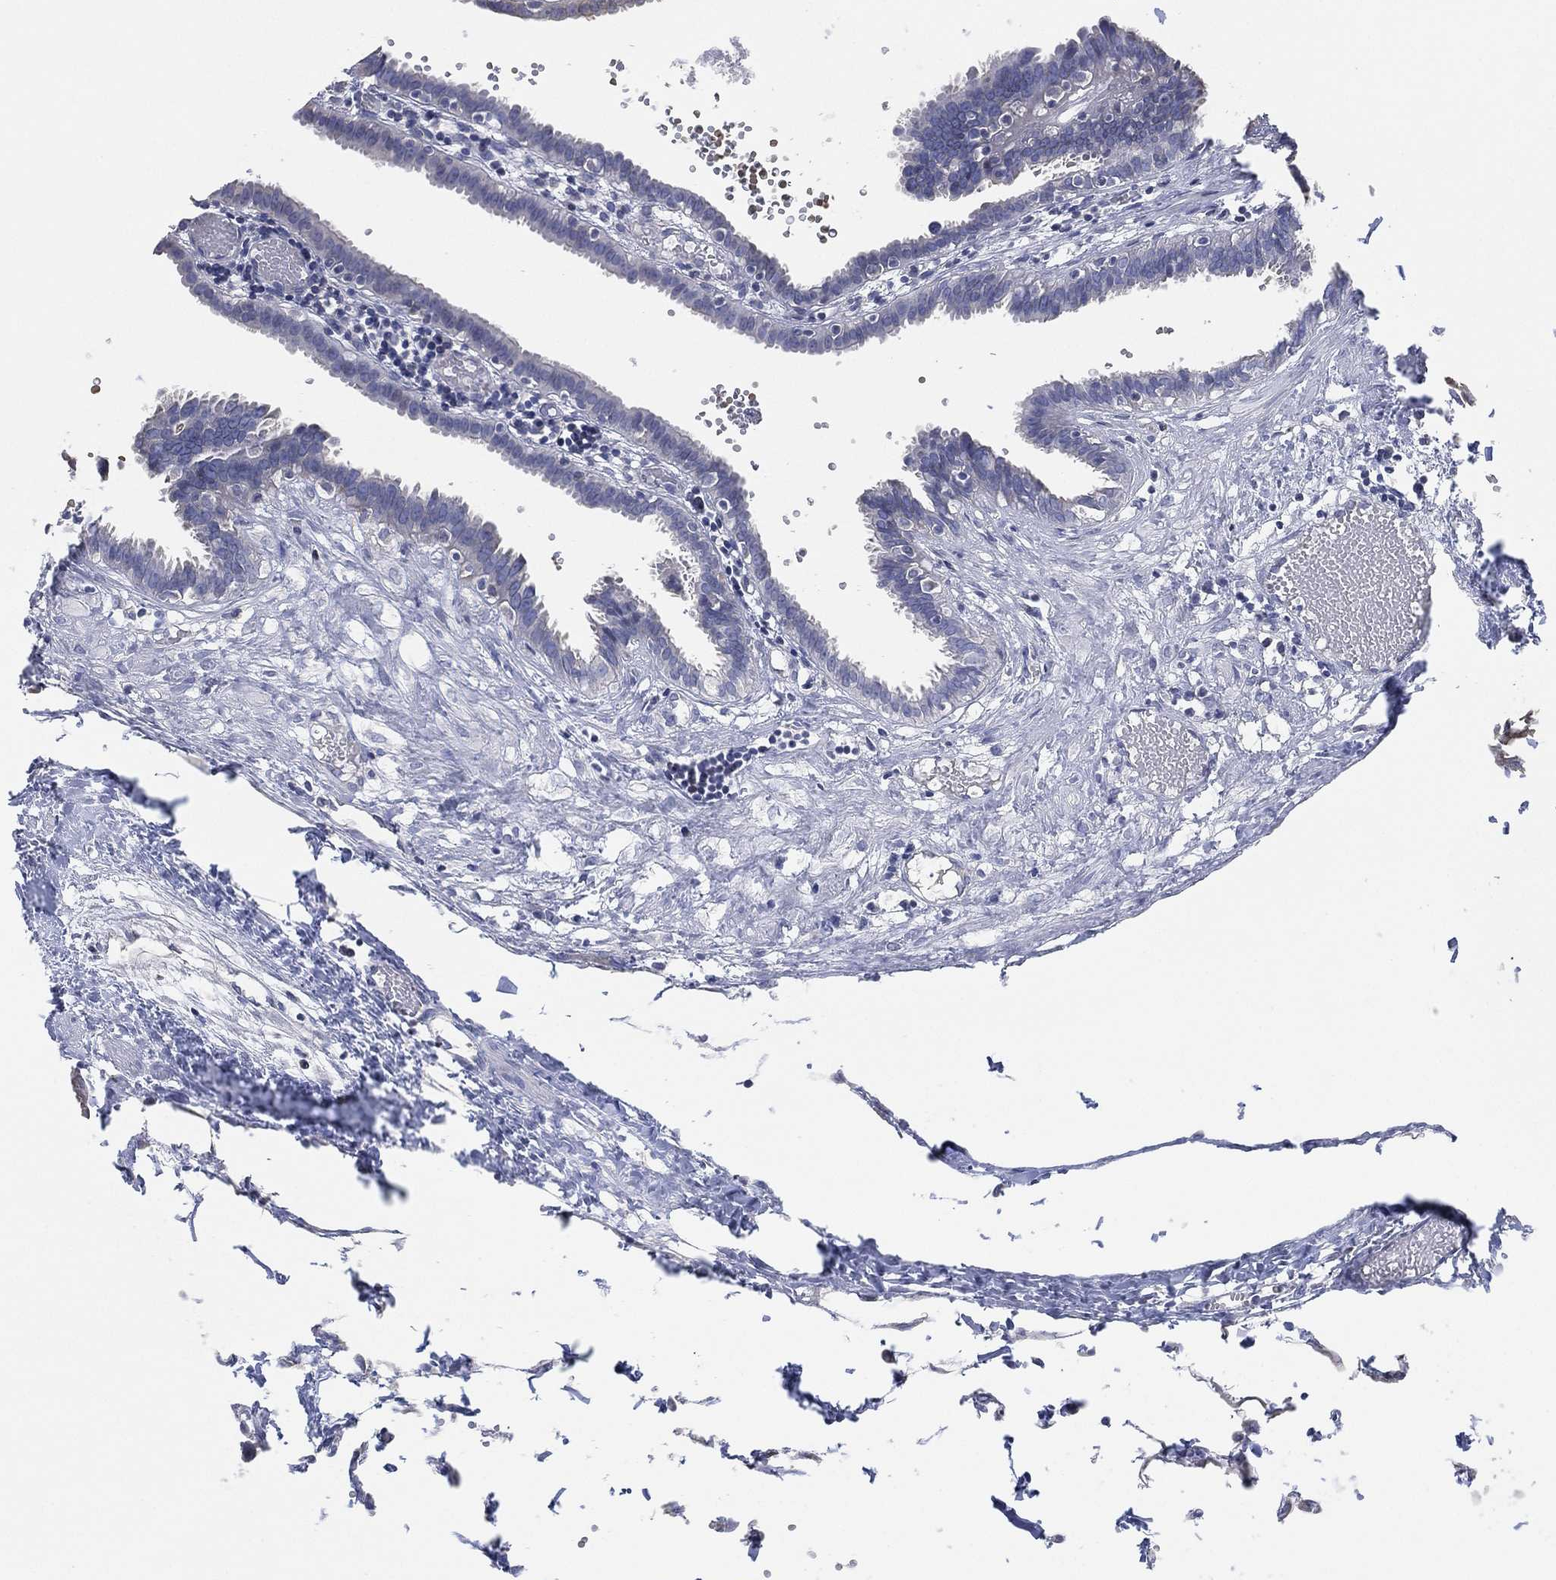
{"staining": {"intensity": "negative", "quantity": "none", "location": "none"}, "tissue": "fallopian tube", "cell_type": "Glandular cells", "image_type": "normal", "snomed": [{"axis": "morphology", "description": "Normal tissue, NOS"}, {"axis": "topography", "description": "Fallopian tube"}], "caption": "Immunohistochemistry of benign human fallopian tube shows no positivity in glandular cells. (IHC, brightfield microscopy, high magnification).", "gene": "CFTR", "patient": {"sex": "female", "age": 37}}